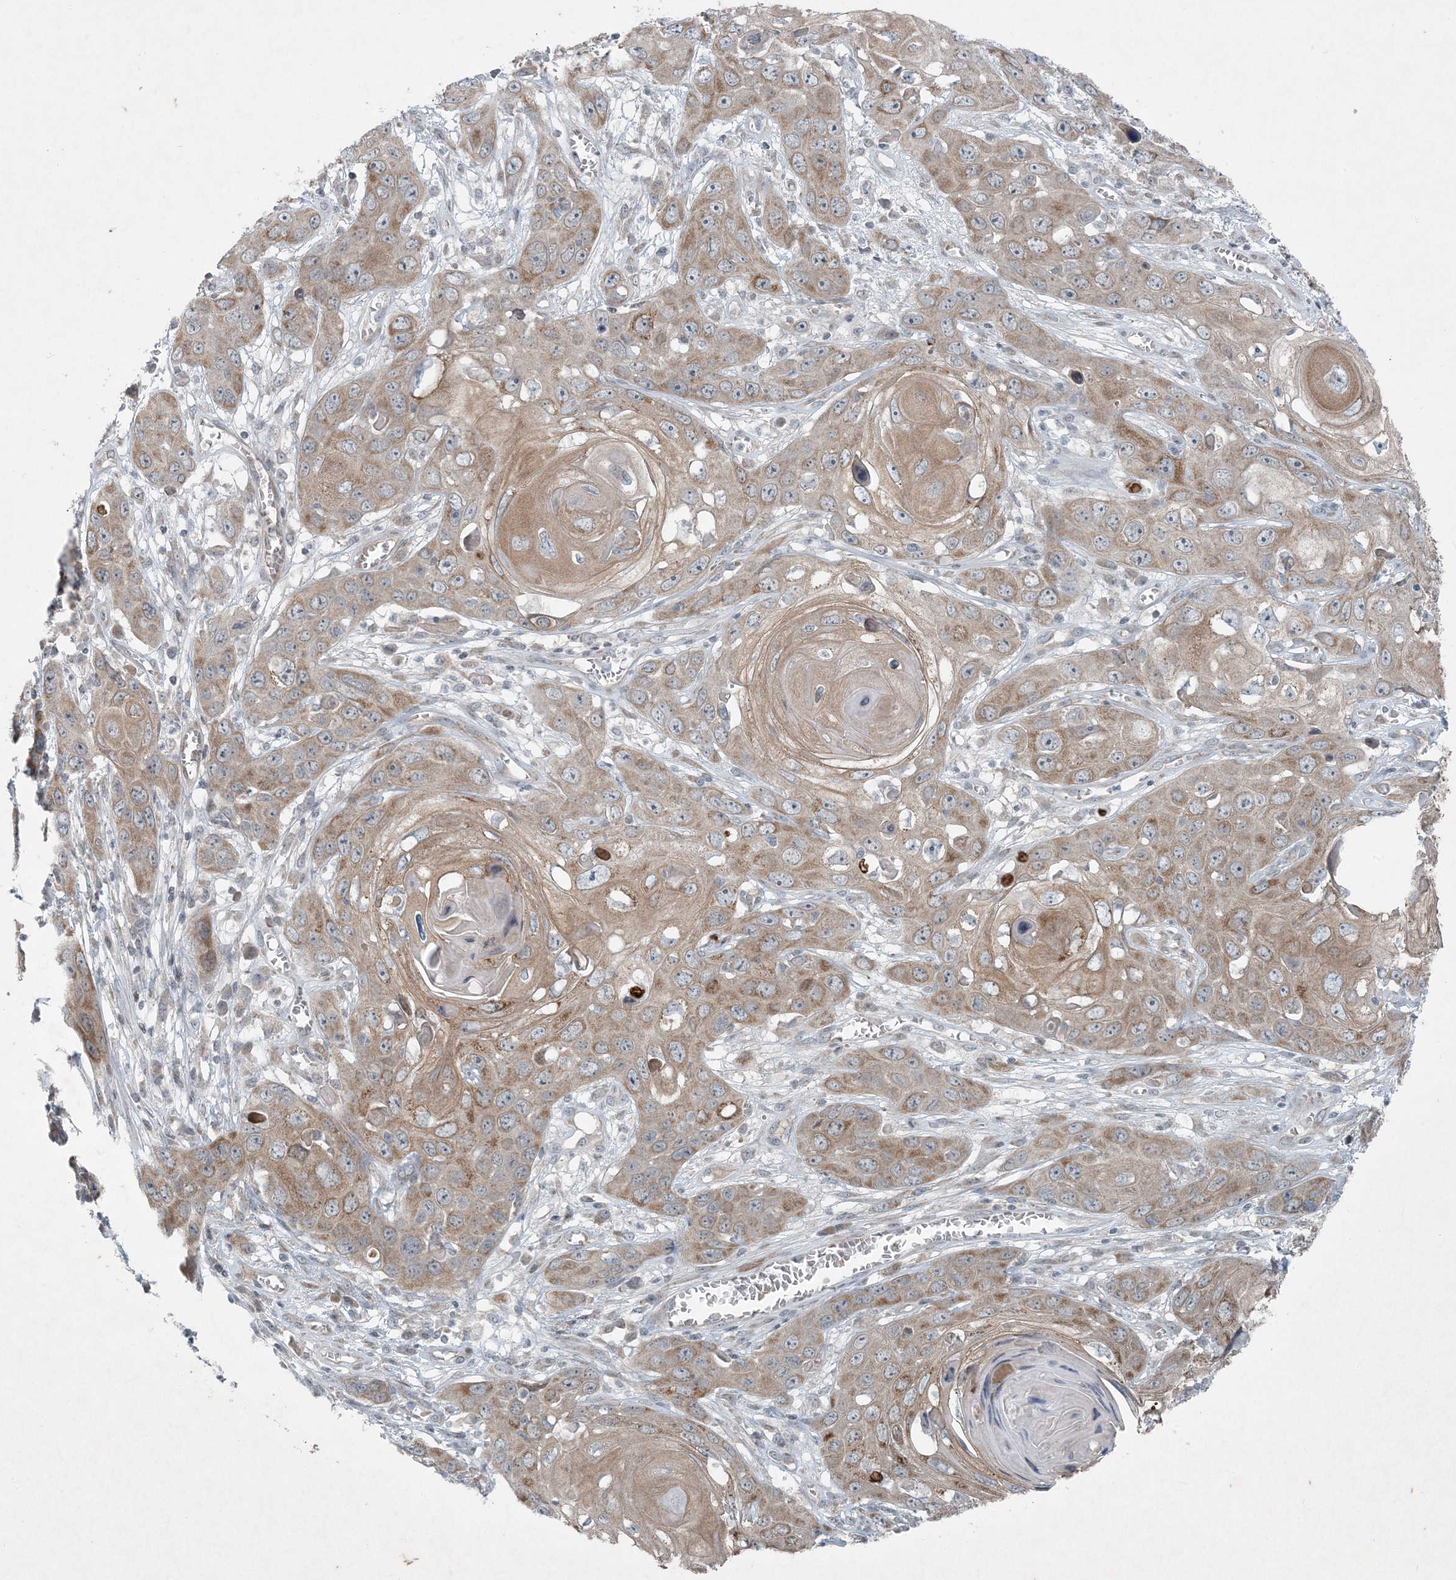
{"staining": {"intensity": "moderate", "quantity": "25%-75%", "location": "cytoplasmic/membranous"}, "tissue": "skin cancer", "cell_type": "Tumor cells", "image_type": "cancer", "snomed": [{"axis": "morphology", "description": "Squamous cell carcinoma, NOS"}, {"axis": "topography", "description": "Skin"}], "caption": "Immunohistochemical staining of human skin squamous cell carcinoma reveals medium levels of moderate cytoplasmic/membranous protein staining in approximately 25%-75% of tumor cells.", "gene": "PC", "patient": {"sex": "male", "age": 55}}